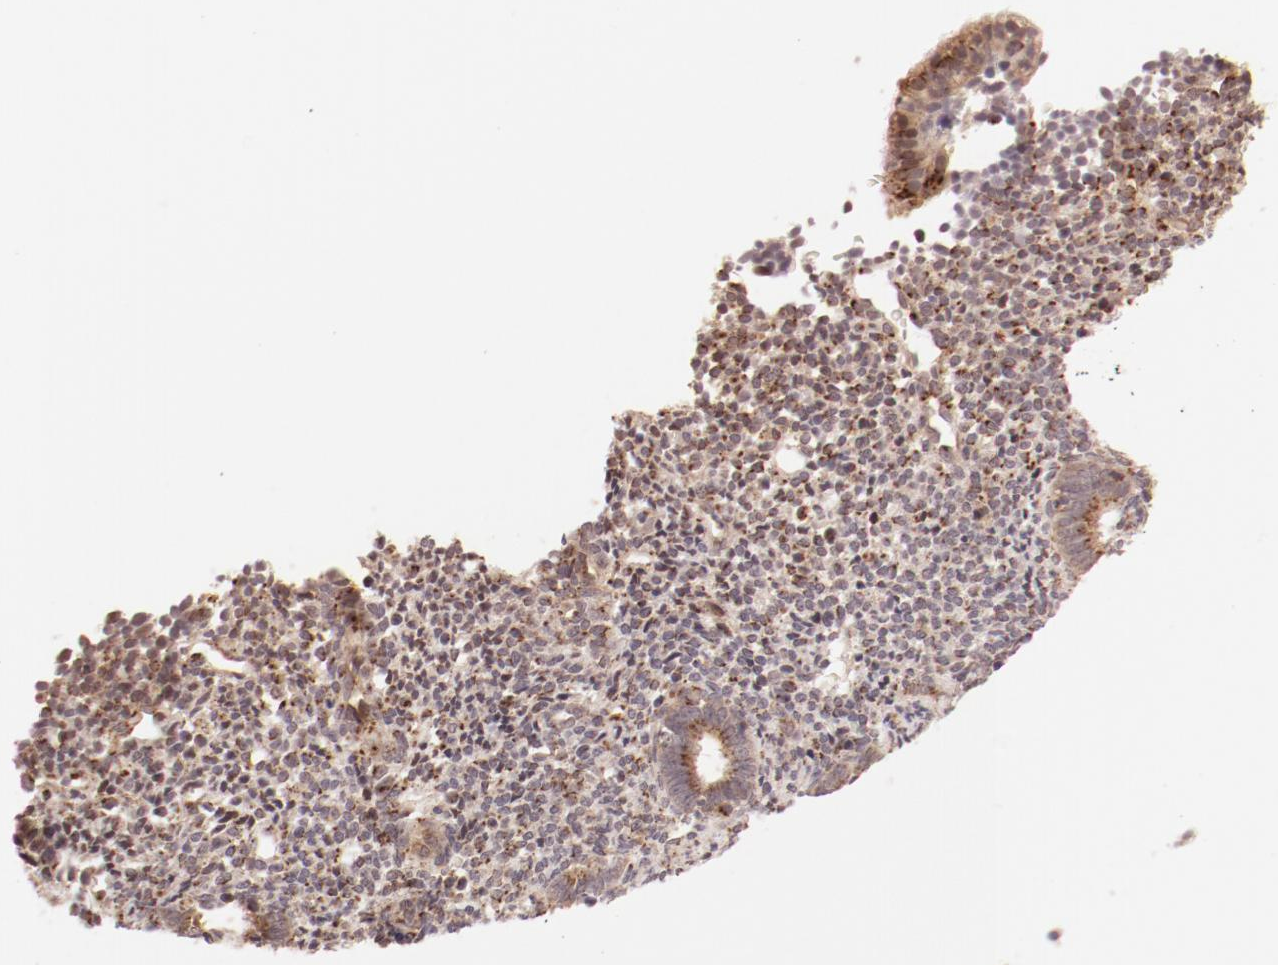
{"staining": {"intensity": "weak", "quantity": "25%-75%", "location": "cytoplasmic/membranous"}, "tissue": "endometrium", "cell_type": "Cells in endometrial stroma", "image_type": "normal", "snomed": [{"axis": "morphology", "description": "Normal tissue, NOS"}, {"axis": "topography", "description": "Endometrium"}], "caption": "Endometrium stained for a protein shows weak cytoplasmic/membranous positivity in cells in endometrial stroma. (DAB IHC, brown staining for protein, blue staining for nuclei).", "gene": "RPL12", "patient": {"sex": "female", "age": 27}}